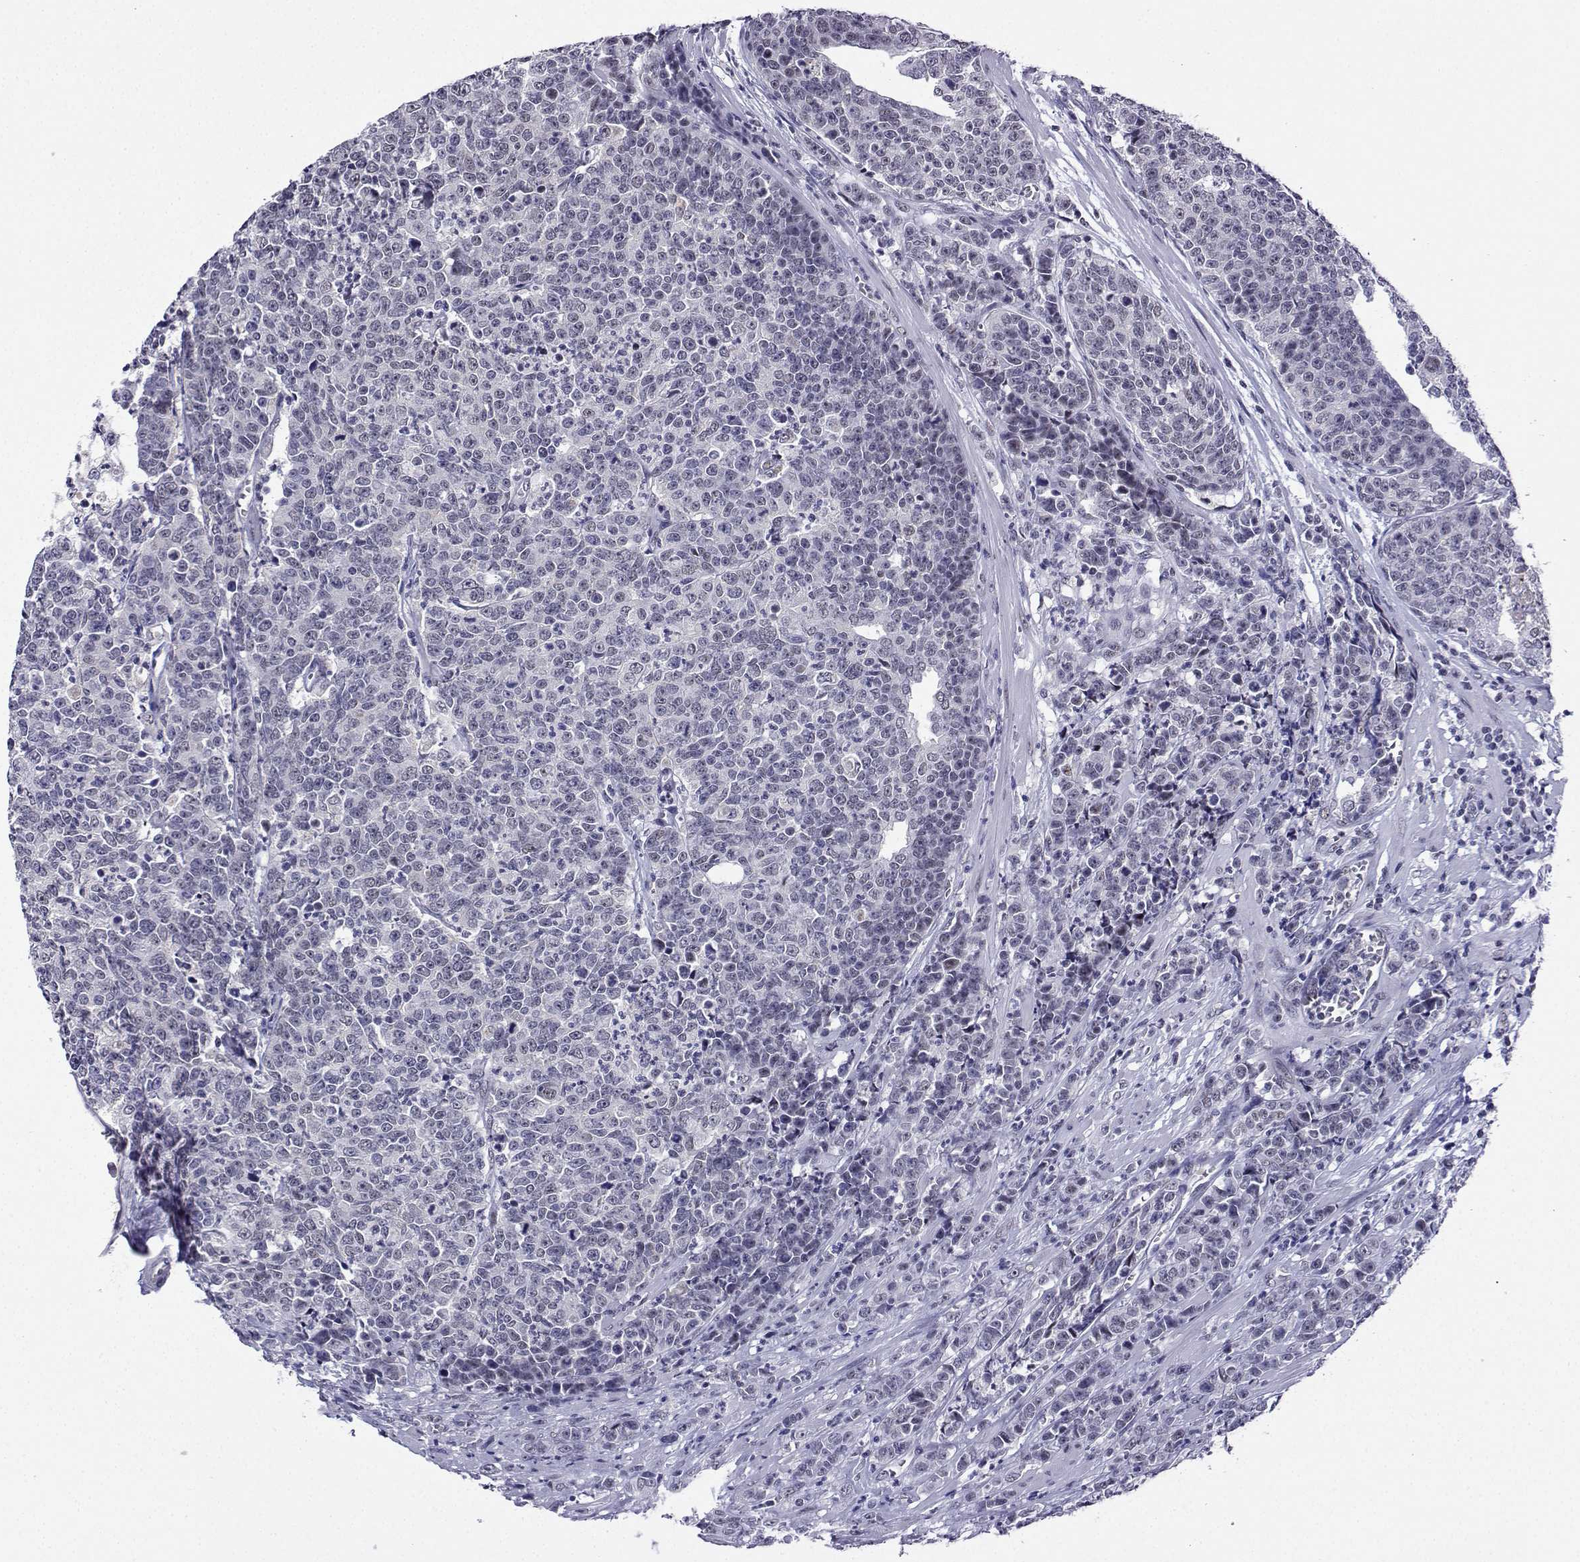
{"staining": {"intensity": "negative", "quantity": "none", "location": "none"}, "tissue": "prostate cancer", "cell_type": "Tumor cells", "image_type": "cancer", "snomed": [{"axis": "morphology", "description": "Adenocarcinoma, NOS"}, {"axis": "topography", "description": "Prostate"}], "caption": "Human prostate adenocarcinoma stained for a protein using immunohistochemistry (IHC) exhibits no expression in tumor cells.", "gene": "LRFN2", "patient": {"sex": "male", "age": 67}}